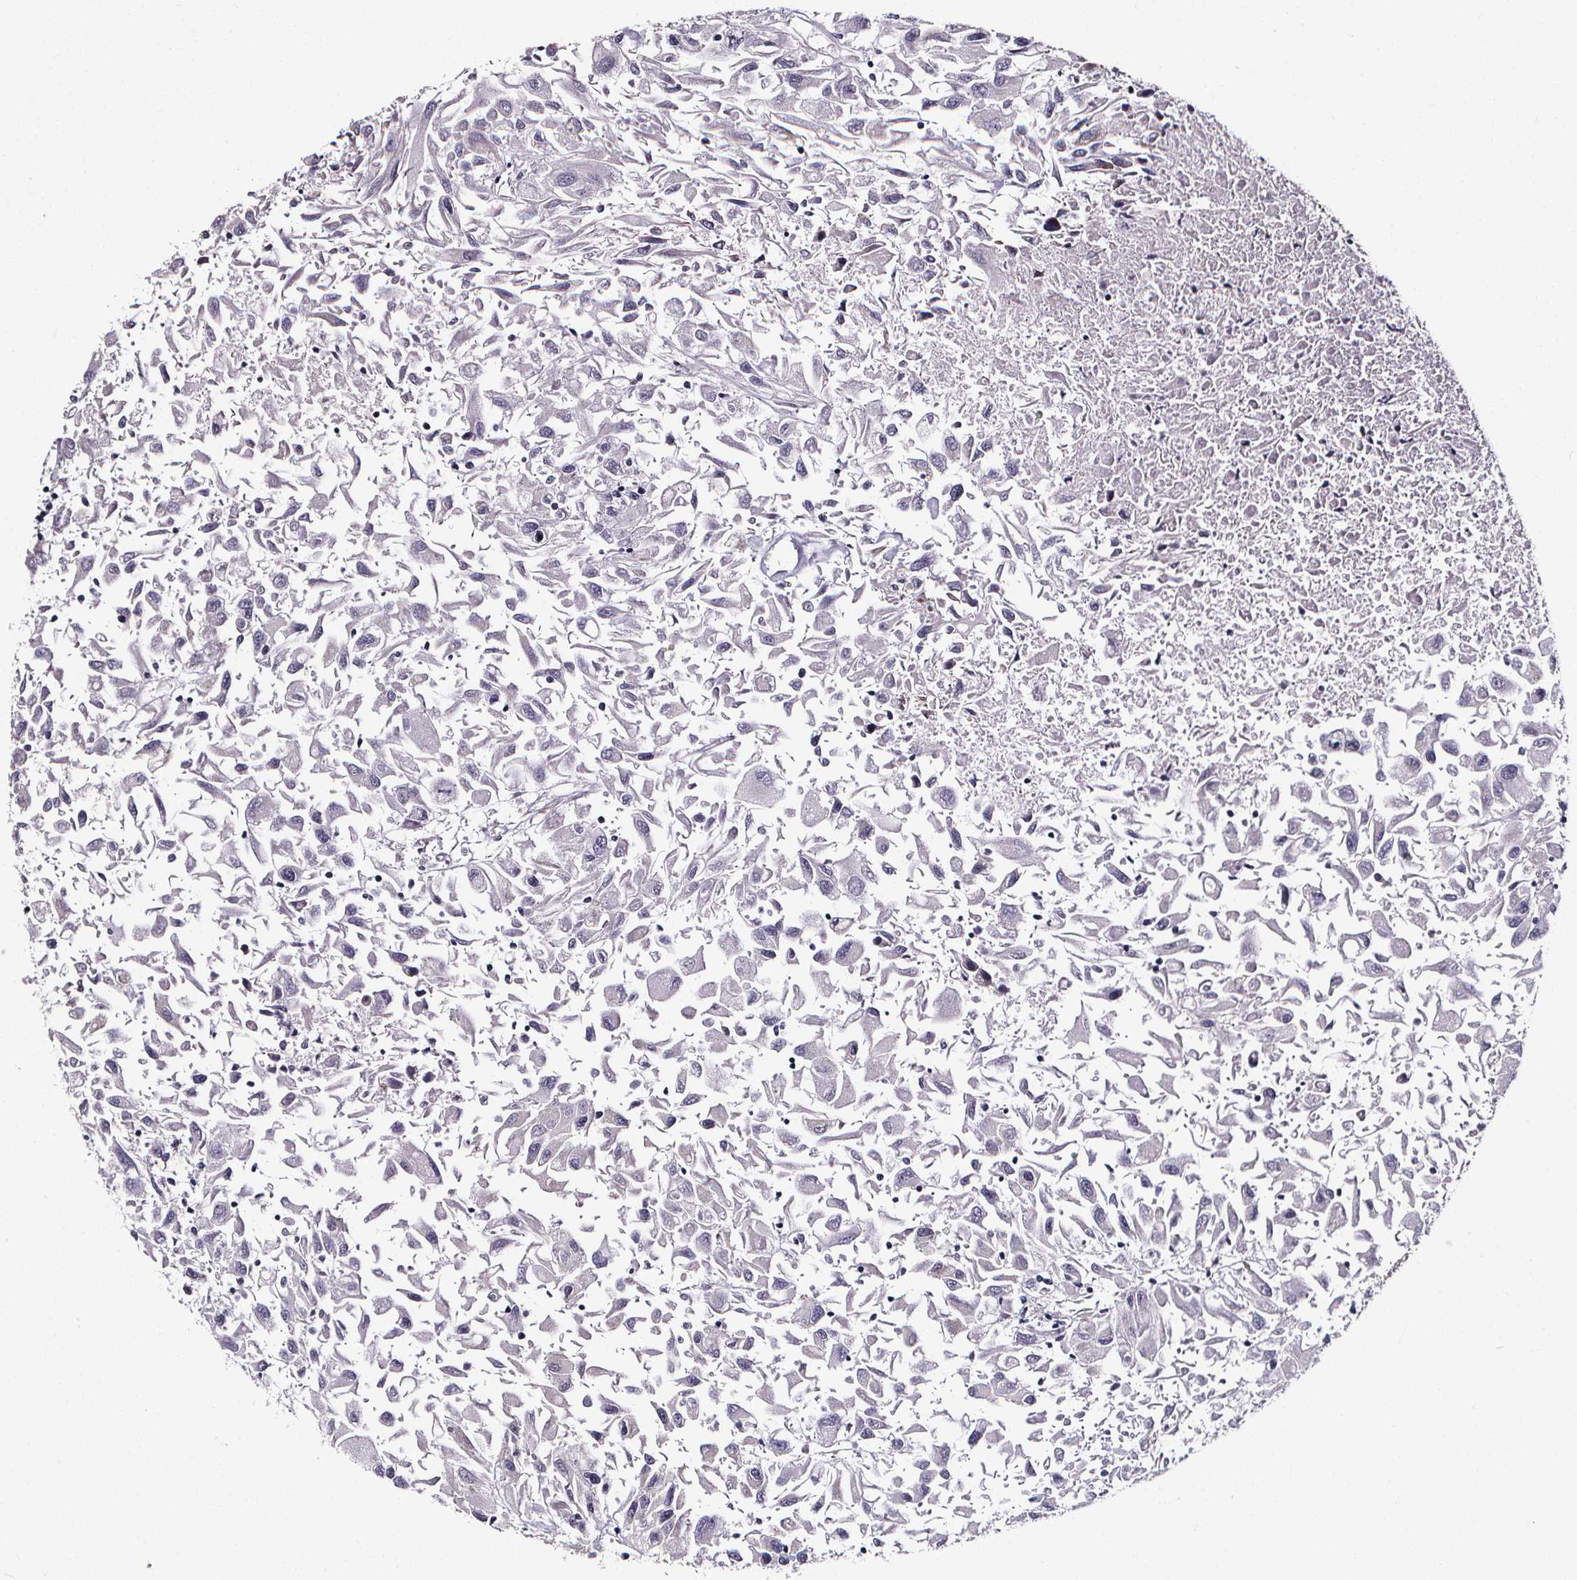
{"staining": {"intensity": "negative", "quantity": "none", "location": "none"}, "tissue": "renal cancer", "cell_type": "Tumor cells", "image_type": "cancer", "snomed": [{"axis": "morphology", "description": "Adenocarcinoma, NOS"}, {"axis": "topography", "description": "Kidney"}], "caption": "DAB (3,3'-diaminobenzidine) immunohistochemical staining of human renal adenocarcinoma exhibits no significant staining in tumor cells.", "gene": "AEBP1", "patient": {"sex": "female", "age": 76}}